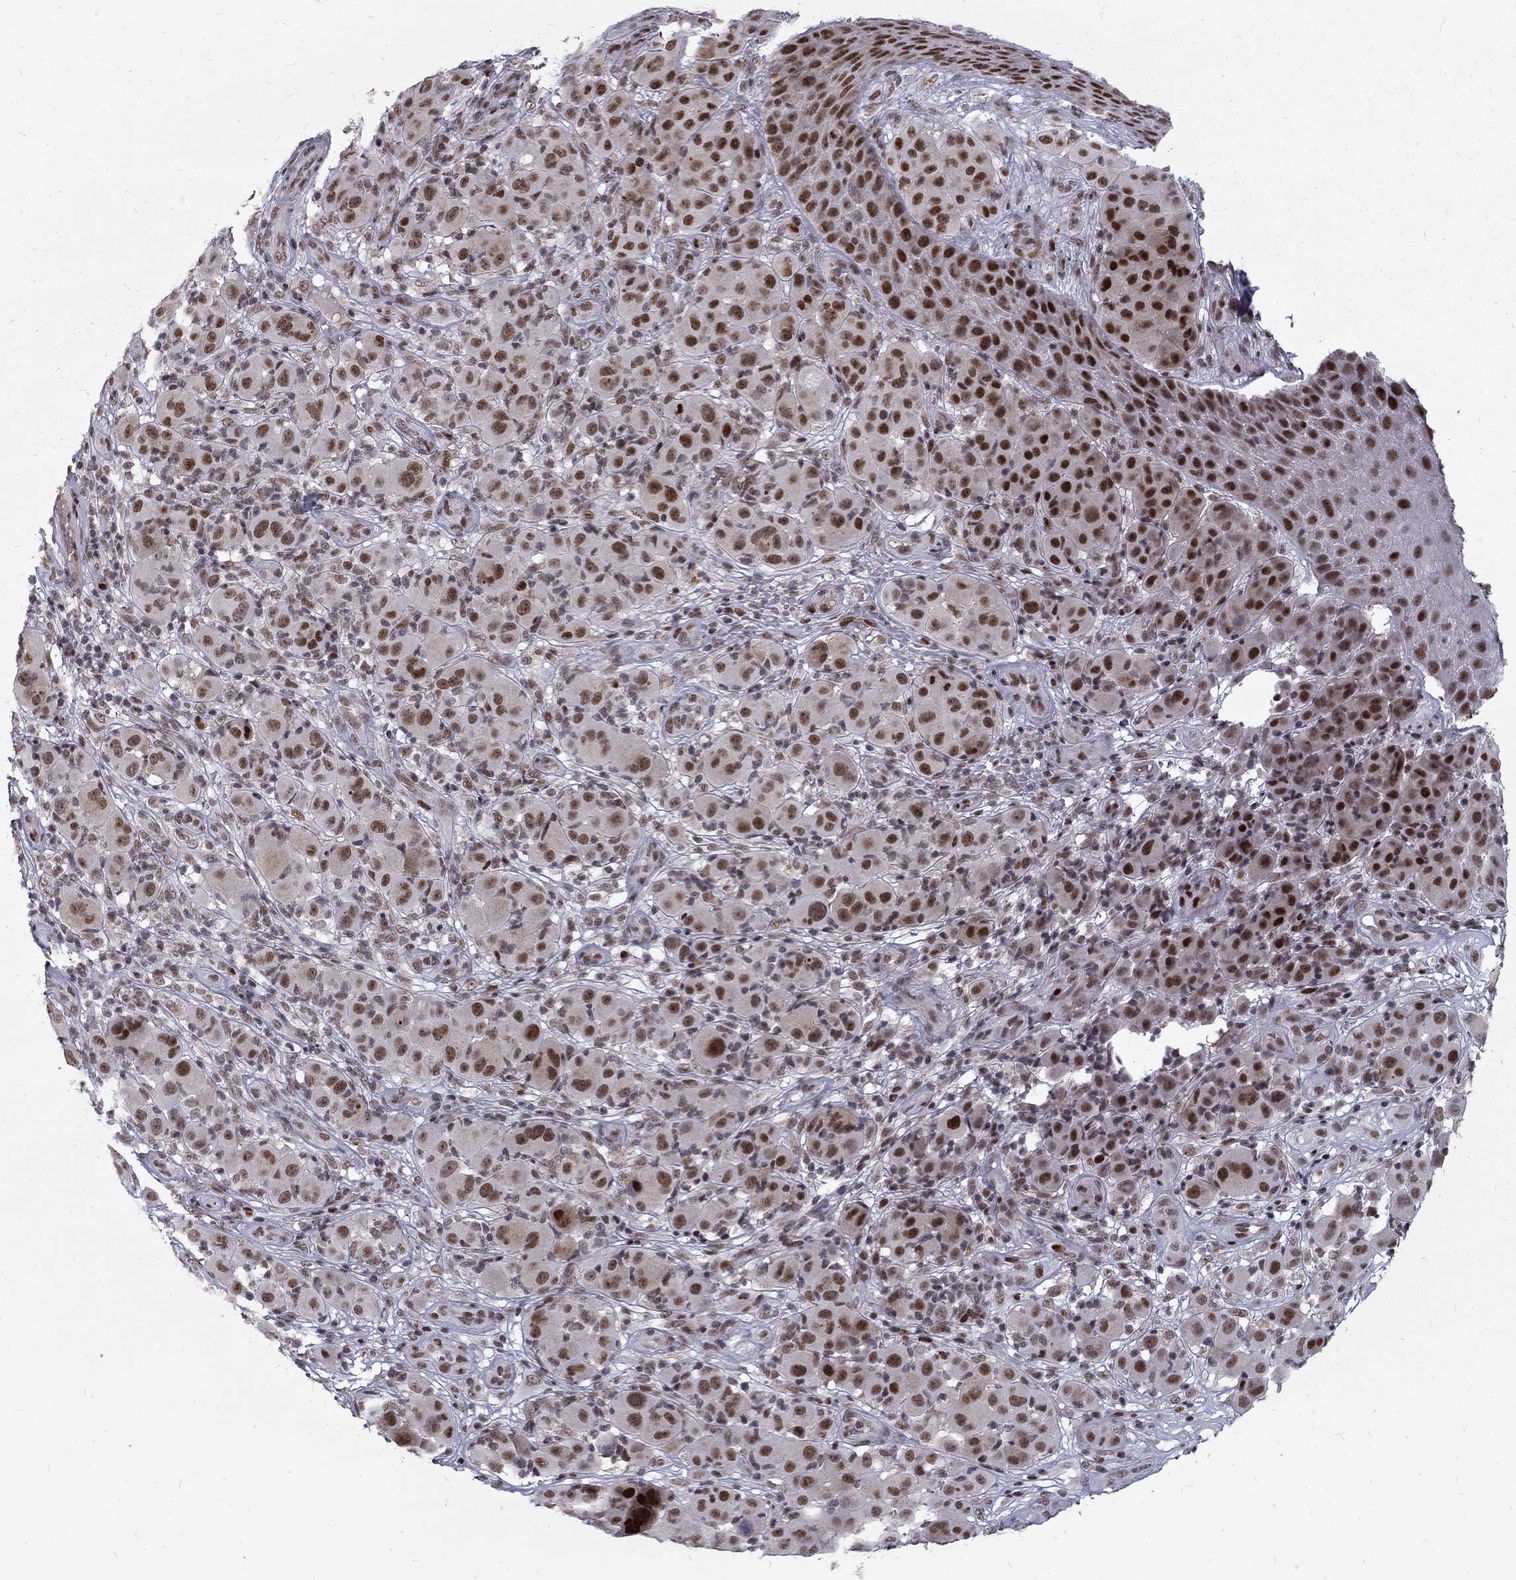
{"staining": {"intensity": "strong", "quantity": ">75%", "location": "nuclear"}, "tissue": "melanoma", "cell_type": "Tumor cells", "image_type": "cancer", "snomed": [{"axis": "morphology", "description": "Malignant melanoma, NOS"}, {"axis": "topography", "description": "Skin"}], "caption": "Tumor cells display strong nuclear staining in approximately >75% of cells in malignant melanoma. The protein is stained brown, and the nuclei are stained in blue (DAB (3,3'-diaminobenzidine) IHC with brightfield microscopy, high magnification).", "gene": "TCEAL1", "patient": {"sex": "female", "age": 87}}